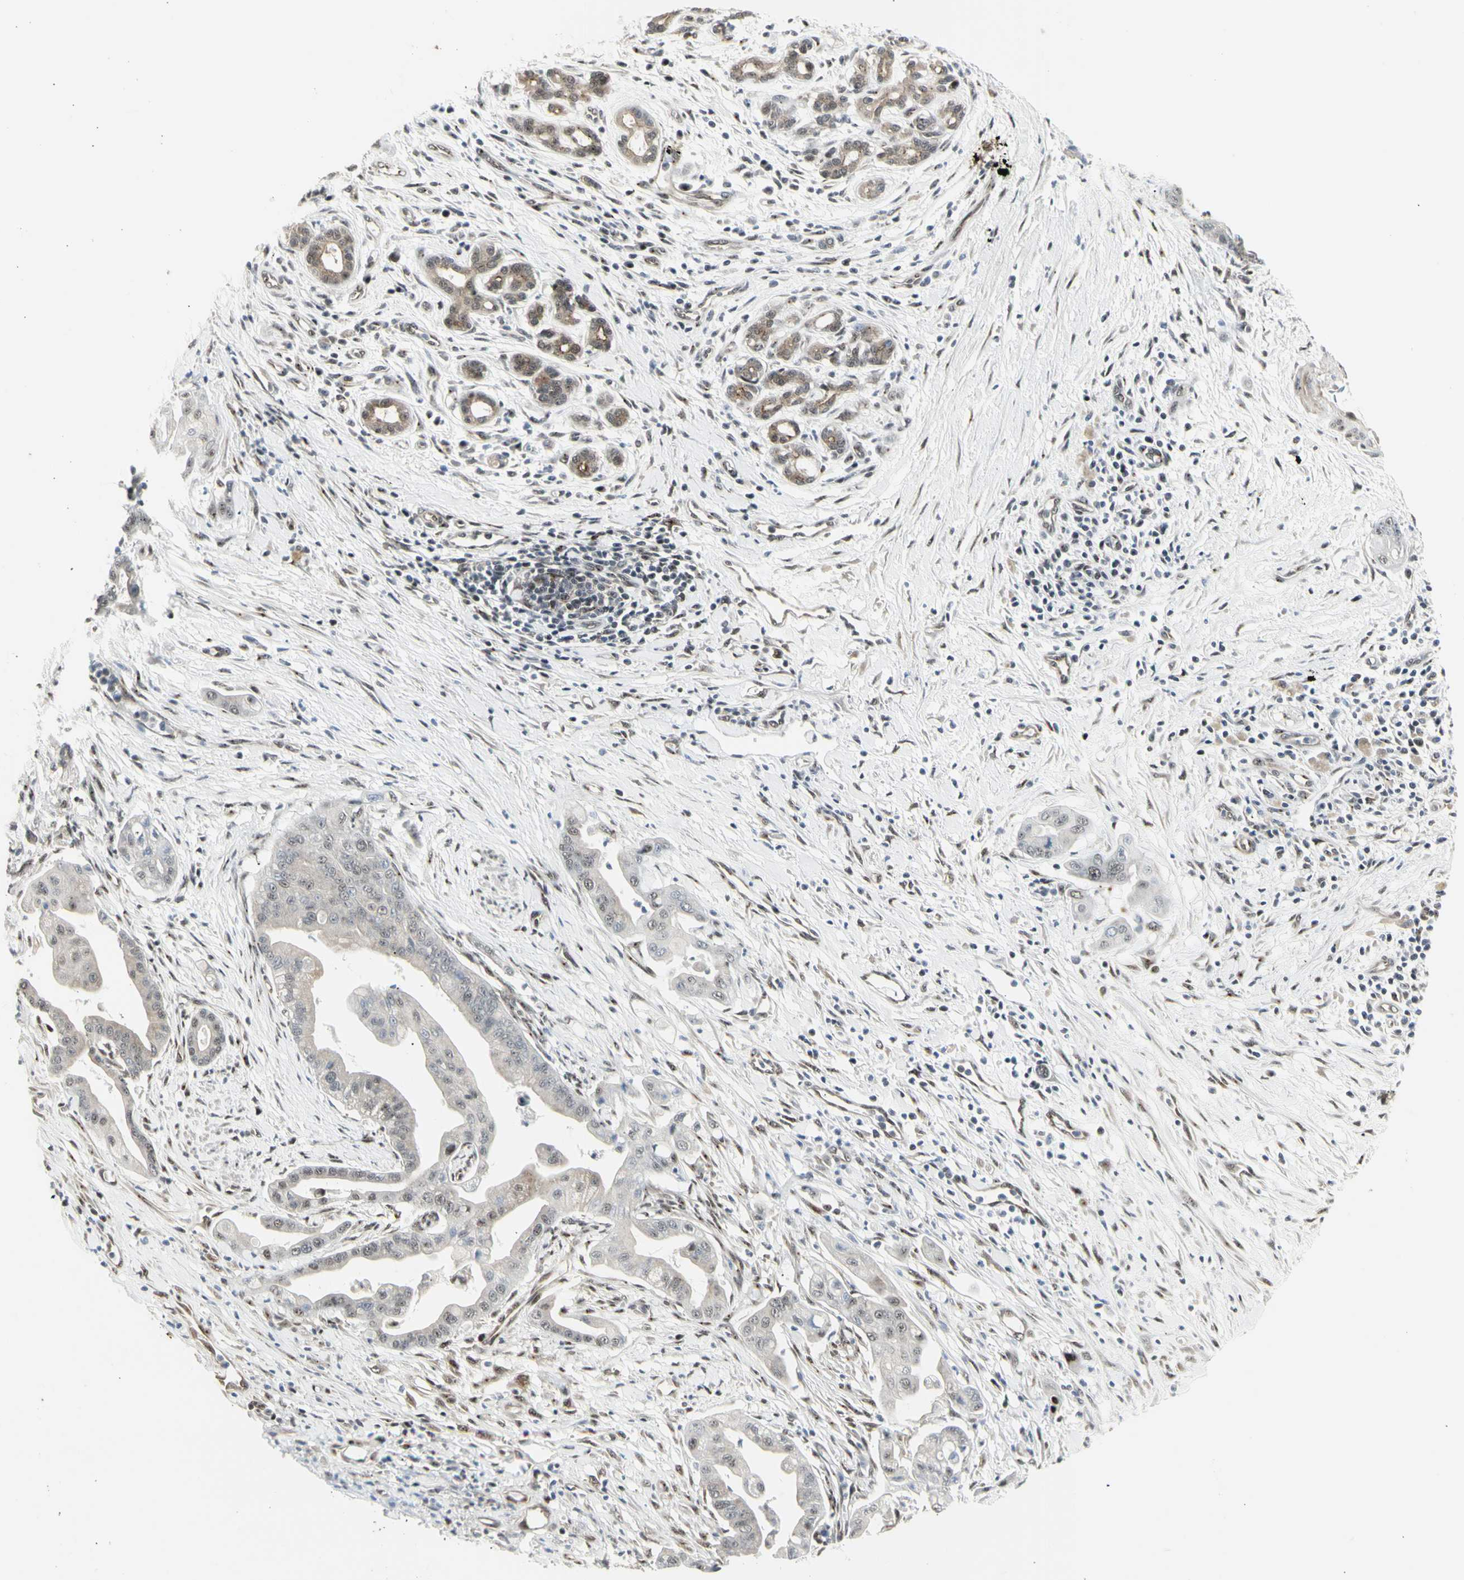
{"staining": {"intensity": "weak", "quantity": ">75%", "location": "cytoplasmic/membranous,nuclear"}, "tissue": "pancreatic cancer", "cell_type": "Tumor cells", "image_type": "cancer", "snomed": [{"axis": "morphology", "description": "Adenocarcinoma, NOS"}, {"axis": "topography", "description": "Pancreas"}], "caption": "High-power microscopy captured an immunohistochemistry photomicrograph of adenocarcinoma (pancreatic), revealing weak cytoplasmic/membranous and nuclear staining in about >75% of tumor cells.", "gene": "DHRS7B", "patient": {"sex": "female", "age": 75}}